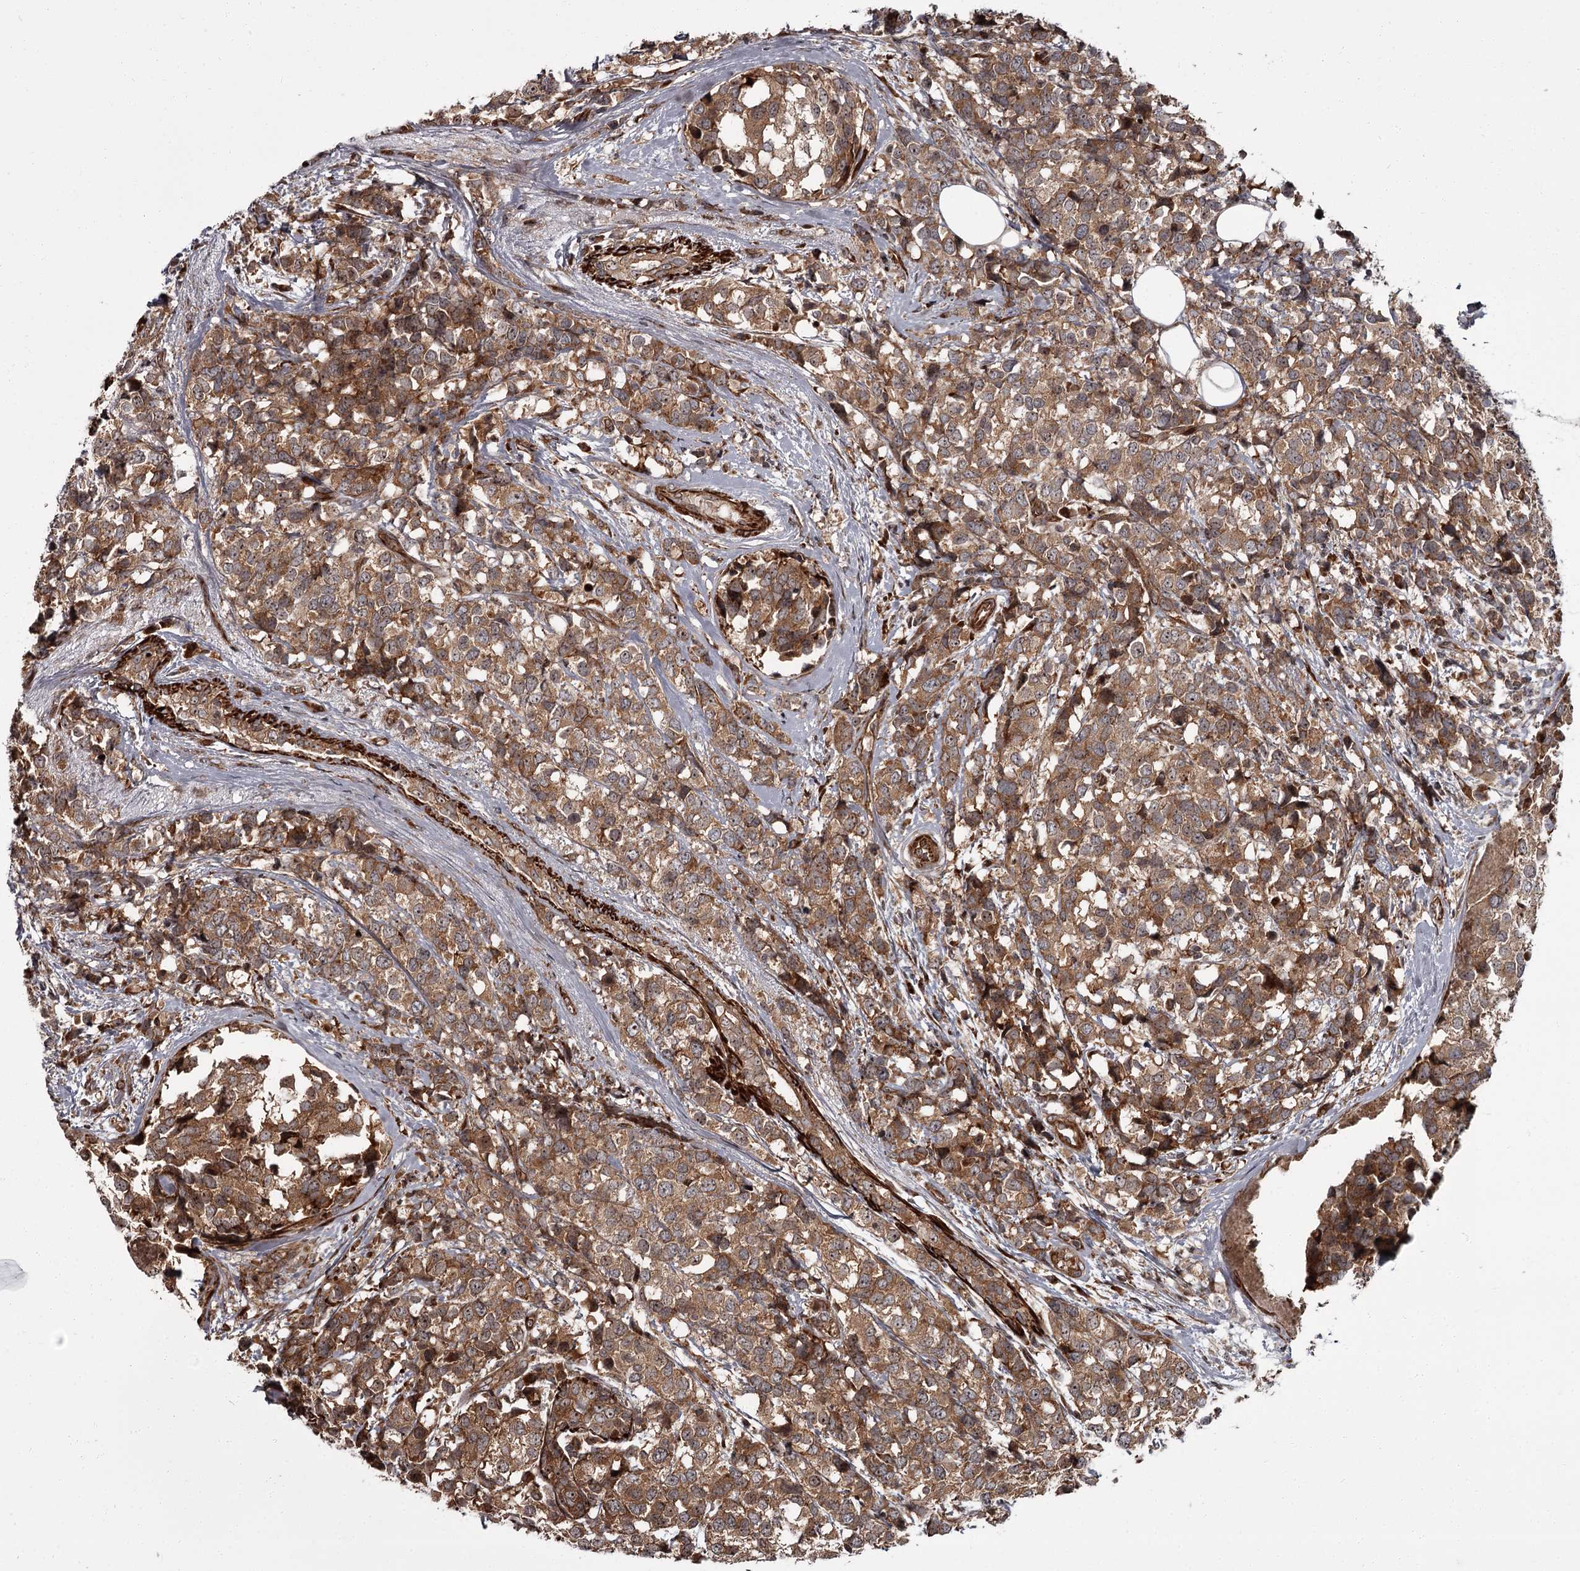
{"staining": {"intensity": "moderate", "quantity": ">75%", "location": "cytoplasmic/membranous"}, "tissue": "breast cancer", "cell_type": "Tumor cells", "image_type": "cancer", "snomed": [{"axis": "morphology", "description": "Lobular carcinoma"}, {"axis": "topography", "description": "Breast"}], "caption": "High-magnification brightfield microscopy of lobular carcinoma (breast) stained with DAB (3,3'-diaminobenzidine) (brown) and counterstained with hematoxylin (blue). tumor cells exhibit moderate cytoplasmic/membranous staining is identified in about>75% of cells.", "gene": "THAP9", "patient": {"sex": "female", "age": 59}}